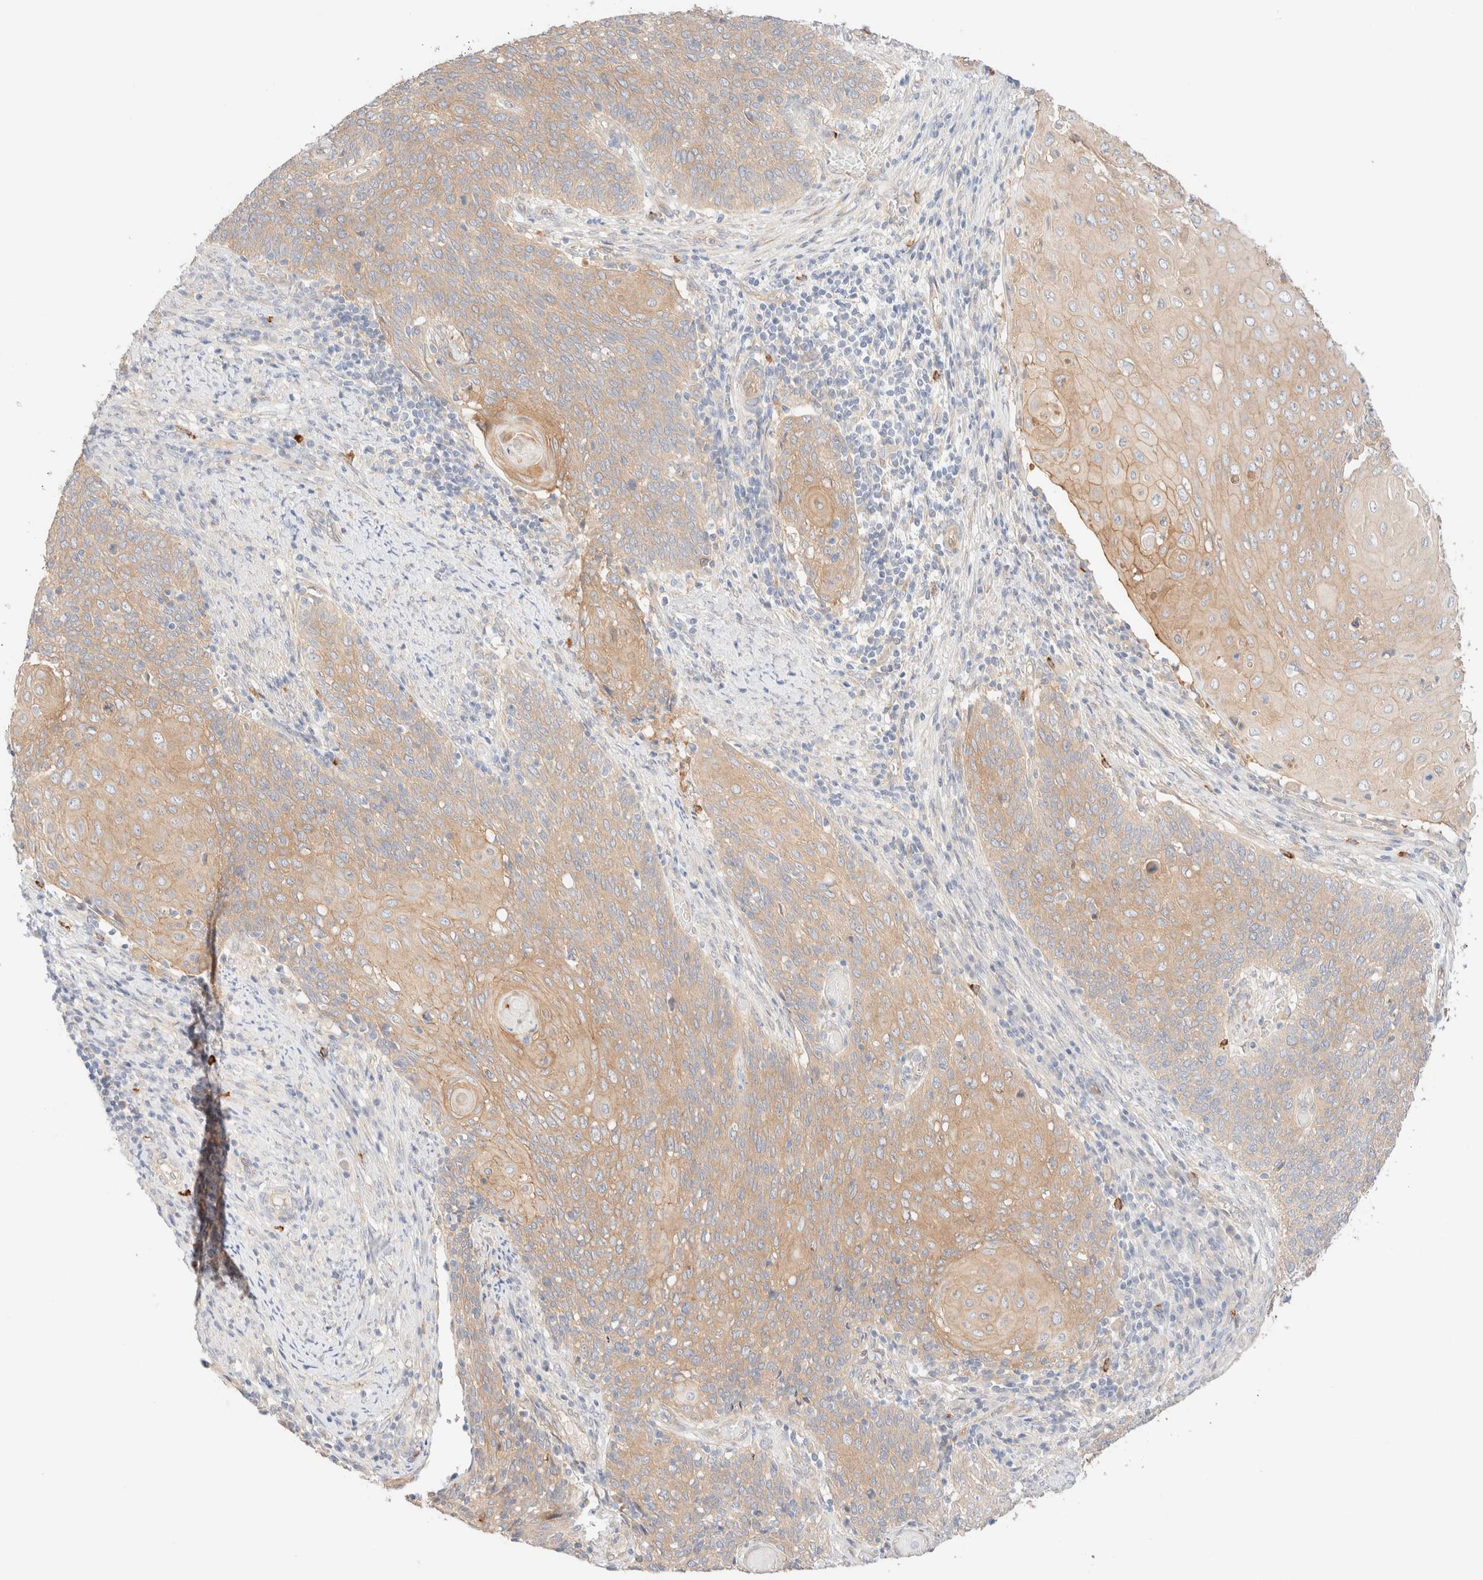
{"staining": {"intensity": "weak", "quantity": ">75%", "location": "cytoplasmic/membranous"}, "tissue": "cervical cancer", "cell_type": "Tumor cells", "image_type": "cancer", "snomed": [{"axis": "morphology", "description": "Squamous cell carcinoma, NOS"}, {"axis": "topography", "description": "Cervix"}], "caption": "Cervical cancer (squamous cell carcinoma) stained with immunohistochemistry (IHC) exhibits weak cytoplasmic/membranous positivity in approximately >75% of tumor cells.", "gene": "NIBAN2", "patient": {"sex": "female", "age": 39}}